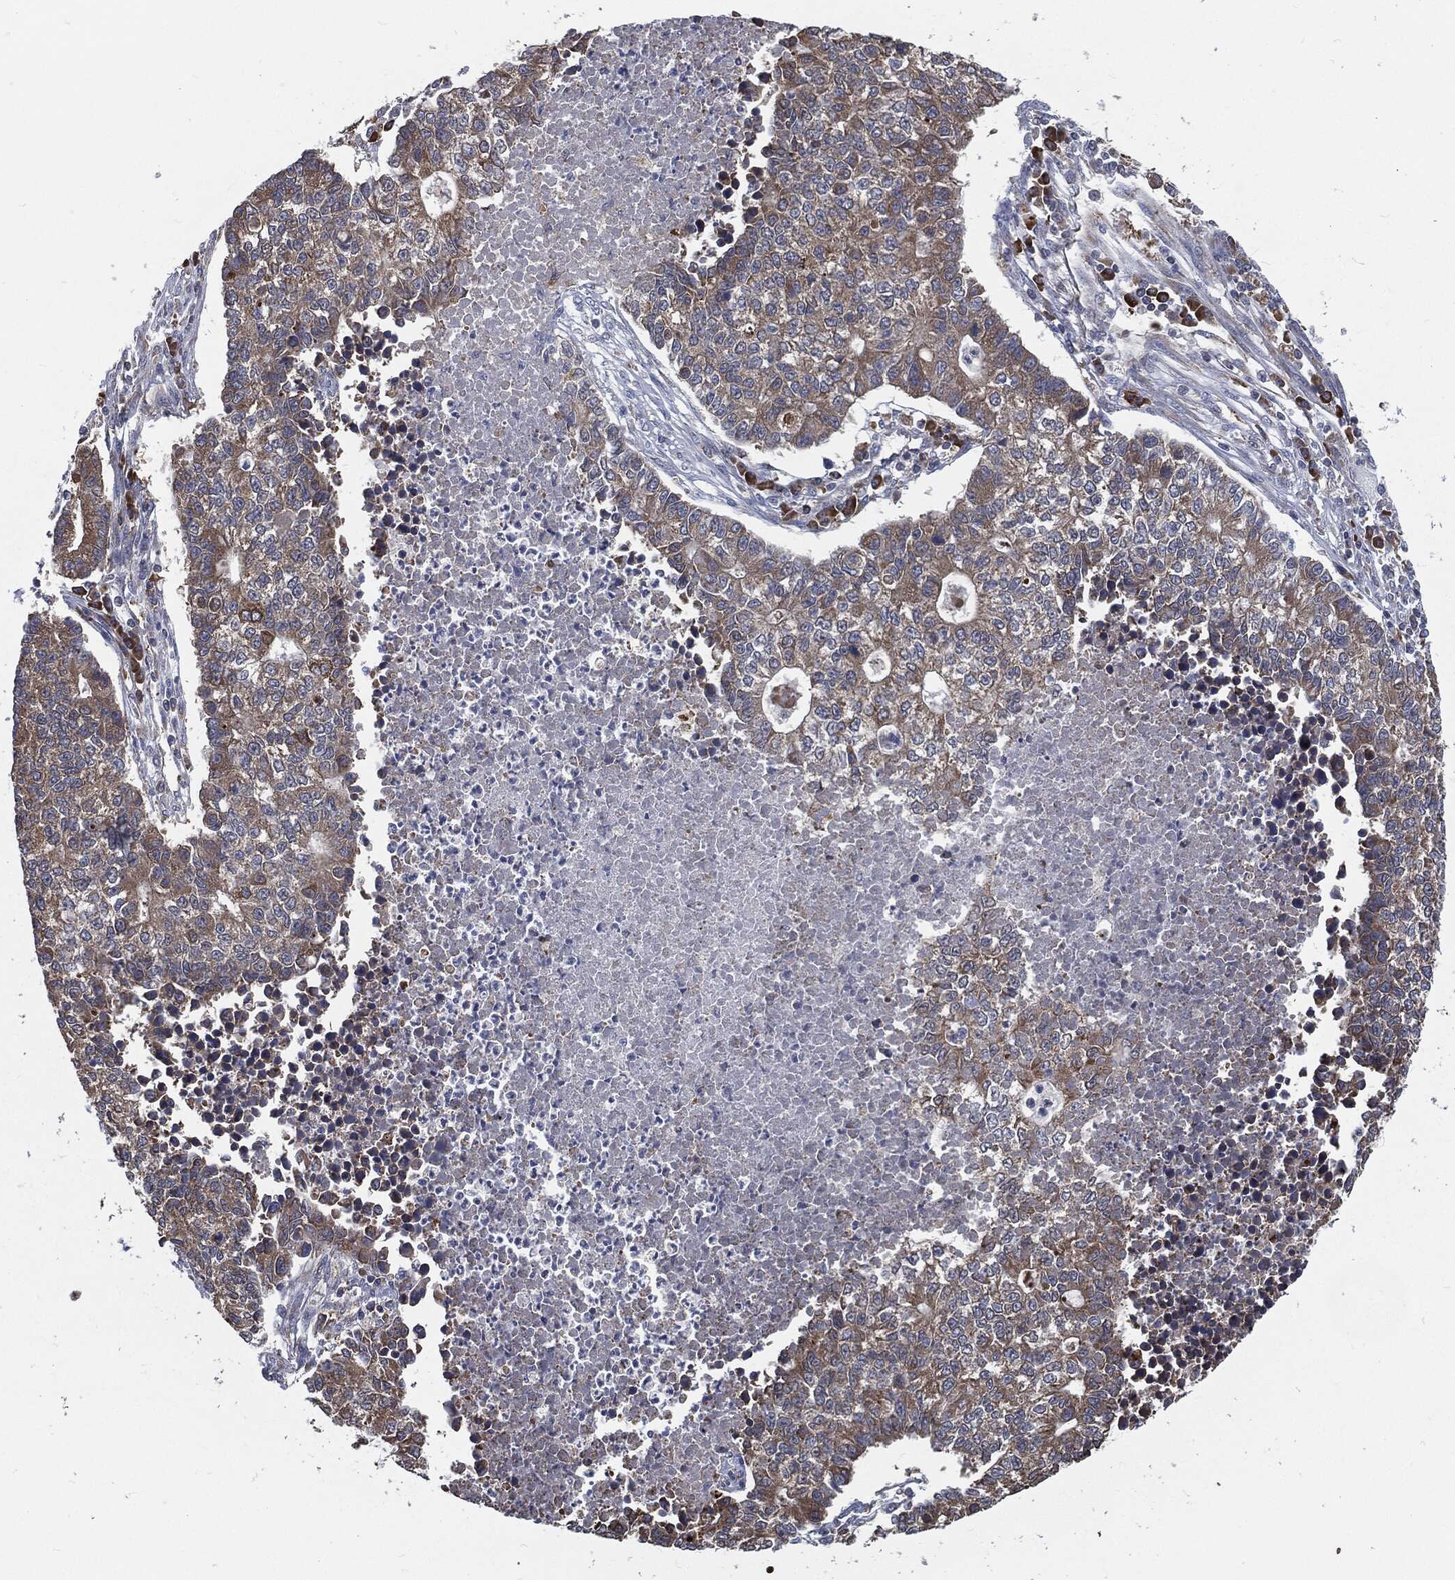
{"staining": {"intensity": "moderate", "quantity": "25%-75%", "location": "cytoplasmic/membranous"}, "tissue": "lung cancer", "cell_type": "Tumor cells", "image_type": "cancer", "snomed": [{"axis": "morphology", "description": "Adenocarcinoma, NOS"}, {"axis": "topography", "description": "Lung"}], "caption": "Lung adenocarcinoma tissue shows moderate cytoplasmic/membranous expression in approximately 25%-75% of tumor cells, visualized by immunohistochemistry.", "gene": "PRDX4", "patient": {"sex": "male", "age": 57}}